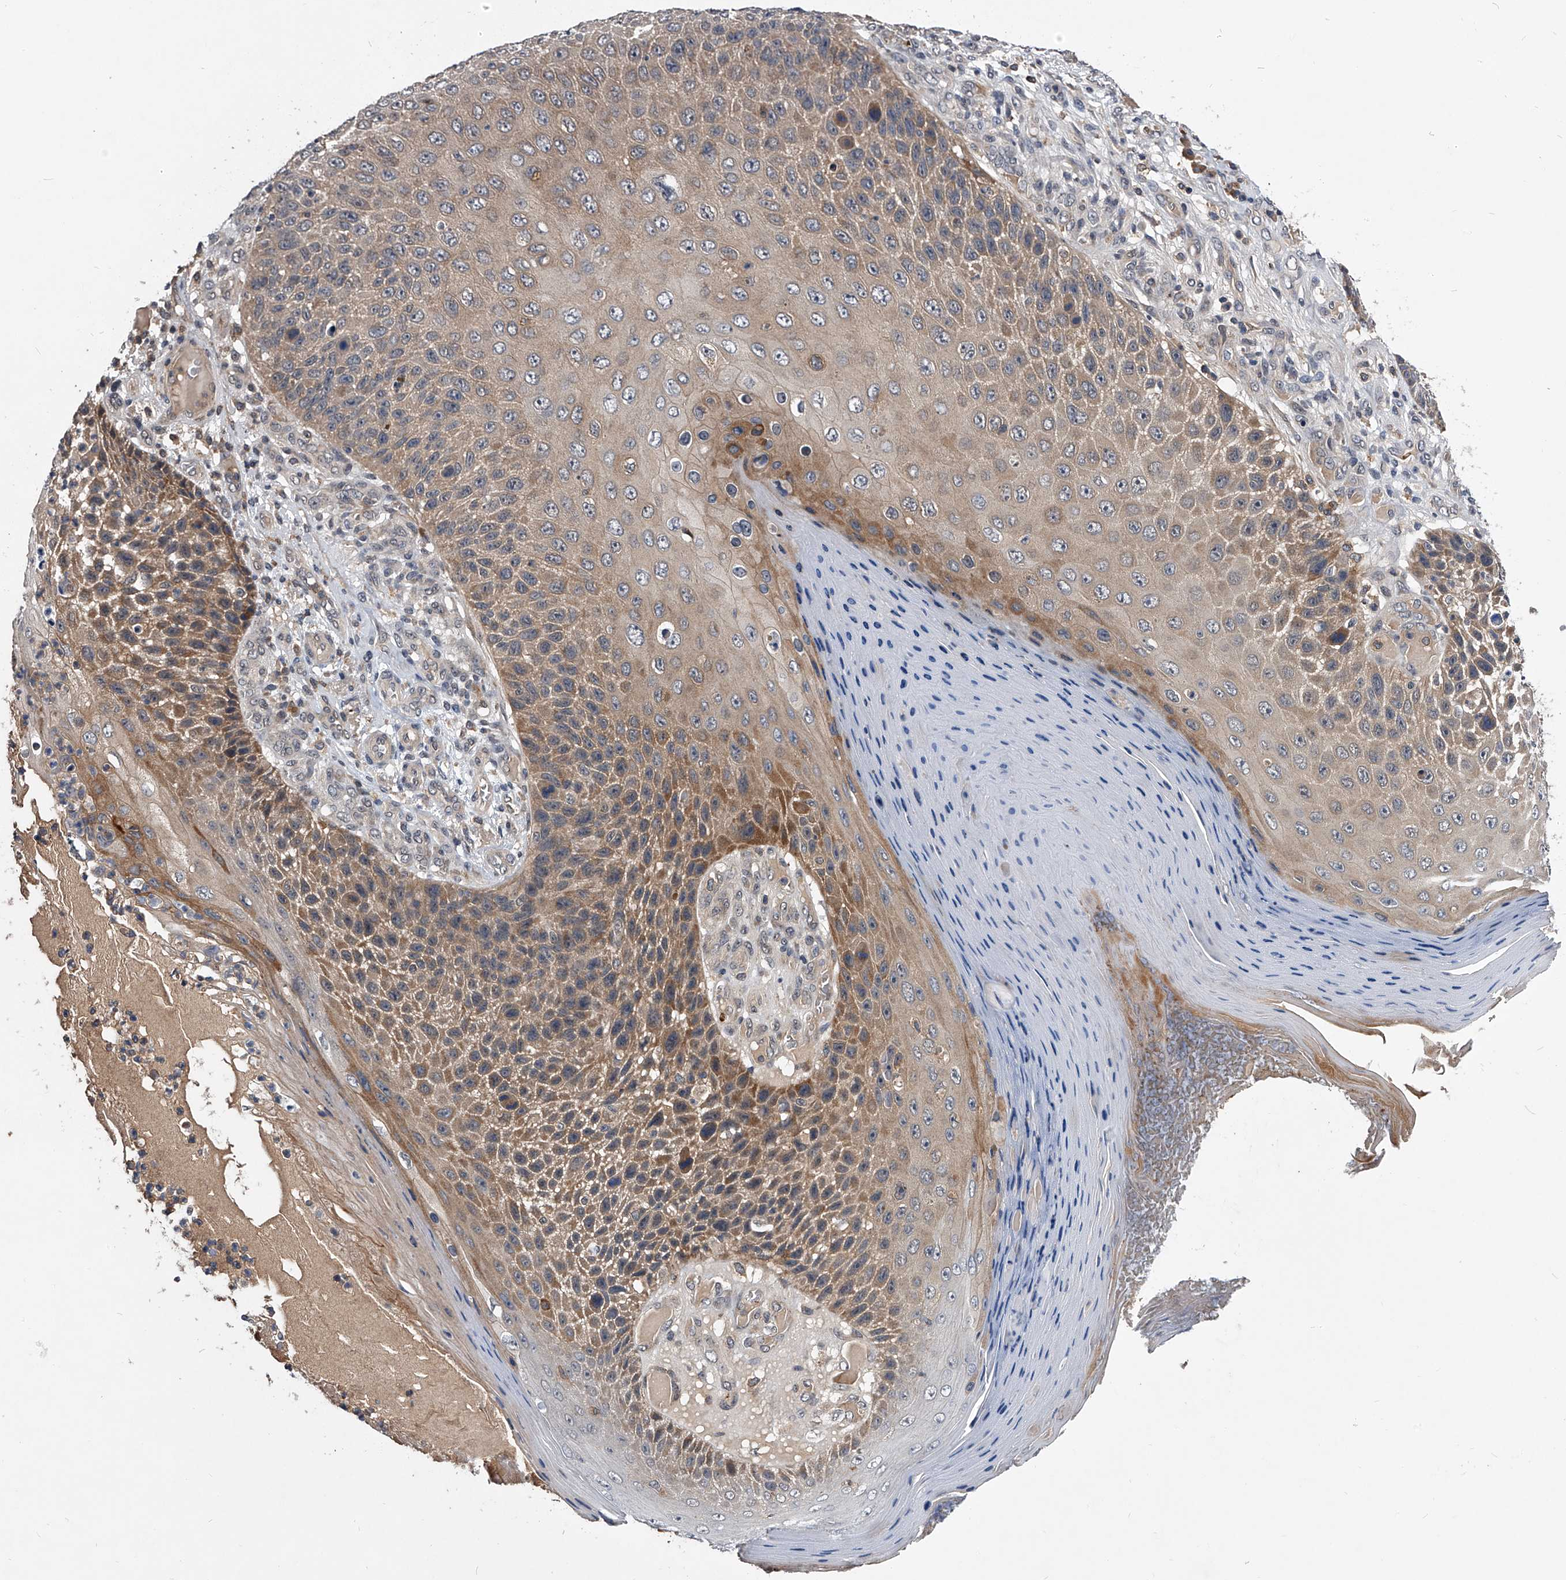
{"staining": {"intensity": "moderate", "quantity": "25%-75%", "location": "cytoplasmic/membranous"}, "tissue": "skin cancer", "cell_type": "Tumor cells", "image_type": "cancer", "snomed": [{"axis": "morphology", "description": "Squamous cell carcinoma, NOS"}, {"axis": "topography", "description": "Skin"}], "caption": "High-magnification brightfield microscopy of skin cancer (squamous cell carcinoma) stained with DAB (3,3'-diaminobenzidine) (brown) and counterstained with hematoxylin (blue). tumor cells exhibit moderate cytoplasmic/membranous staining is seen in about25%-75% of cells.", "gene": "ZNF30", "patient": {"sex": "female", "age": 88}}